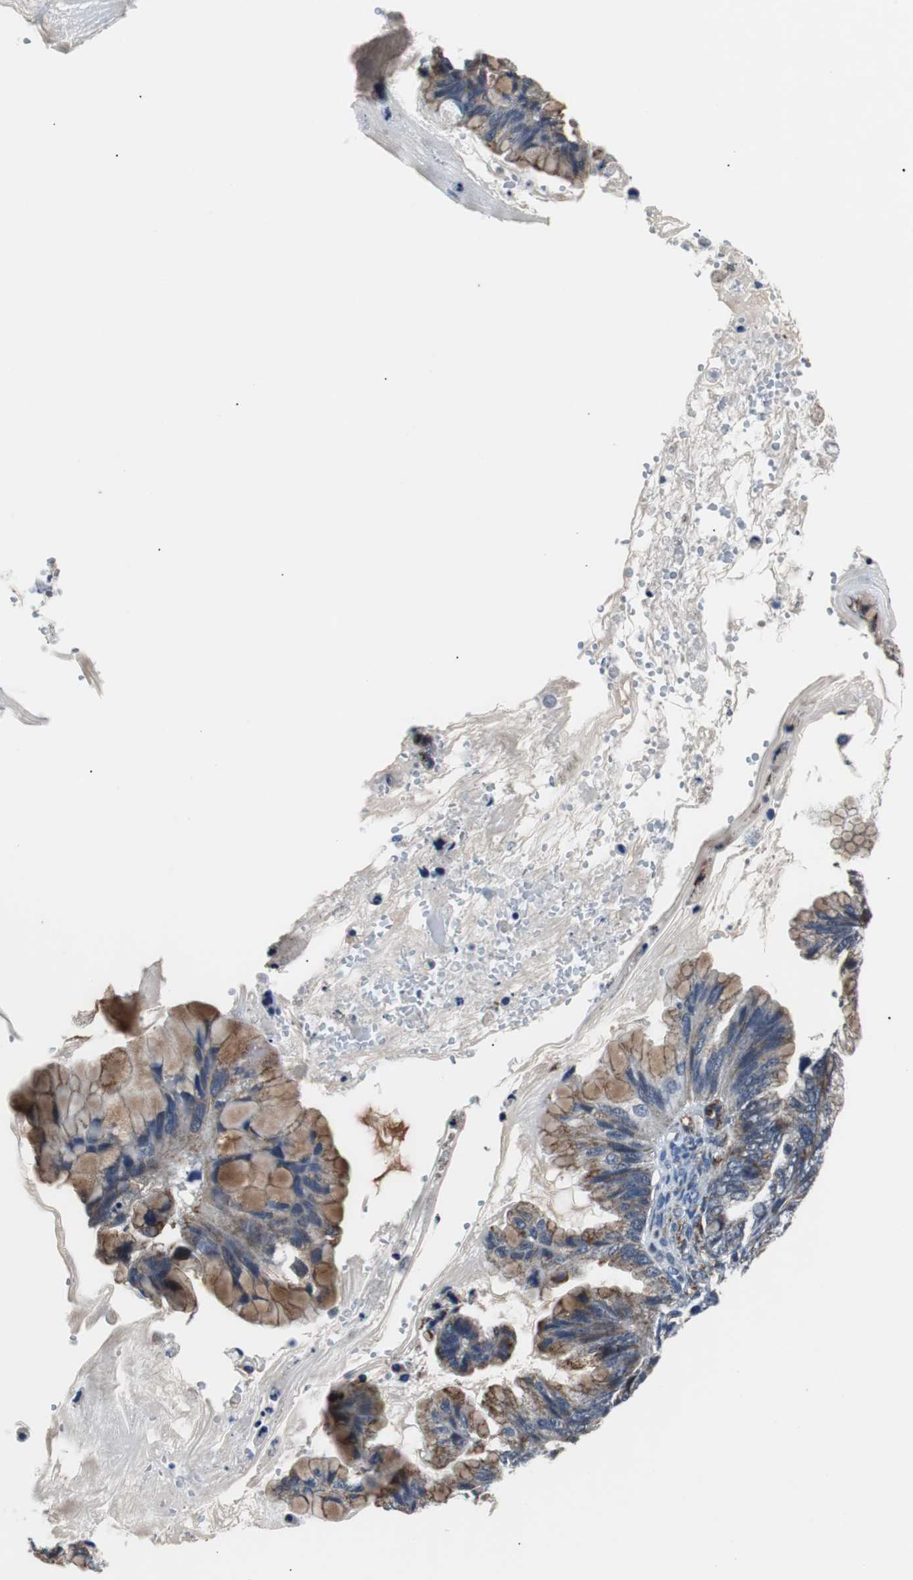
{"staining": {"intensity": "moderate", "quantity": ">75%", "location": "cytoplasmic/membranous"}, "tissue": "ovarian cancer", "cell_type": "Tumor cells", "image_type": "cancer", "snomed": [{"axis": "morphology", "description": "Cystadenocarcinoma, mucinous, NOS"}, {"axis": "topography", "description": "Ovary"}], "caption": "Protein expression analysis of human ovarian mucinous cystadenocarcinoma reveals moderate cytoplasmic/membranous expression in about >75% of tumor cells.", "gene": "PITRM1", "patient": {"sex": "female", "age": 36}}